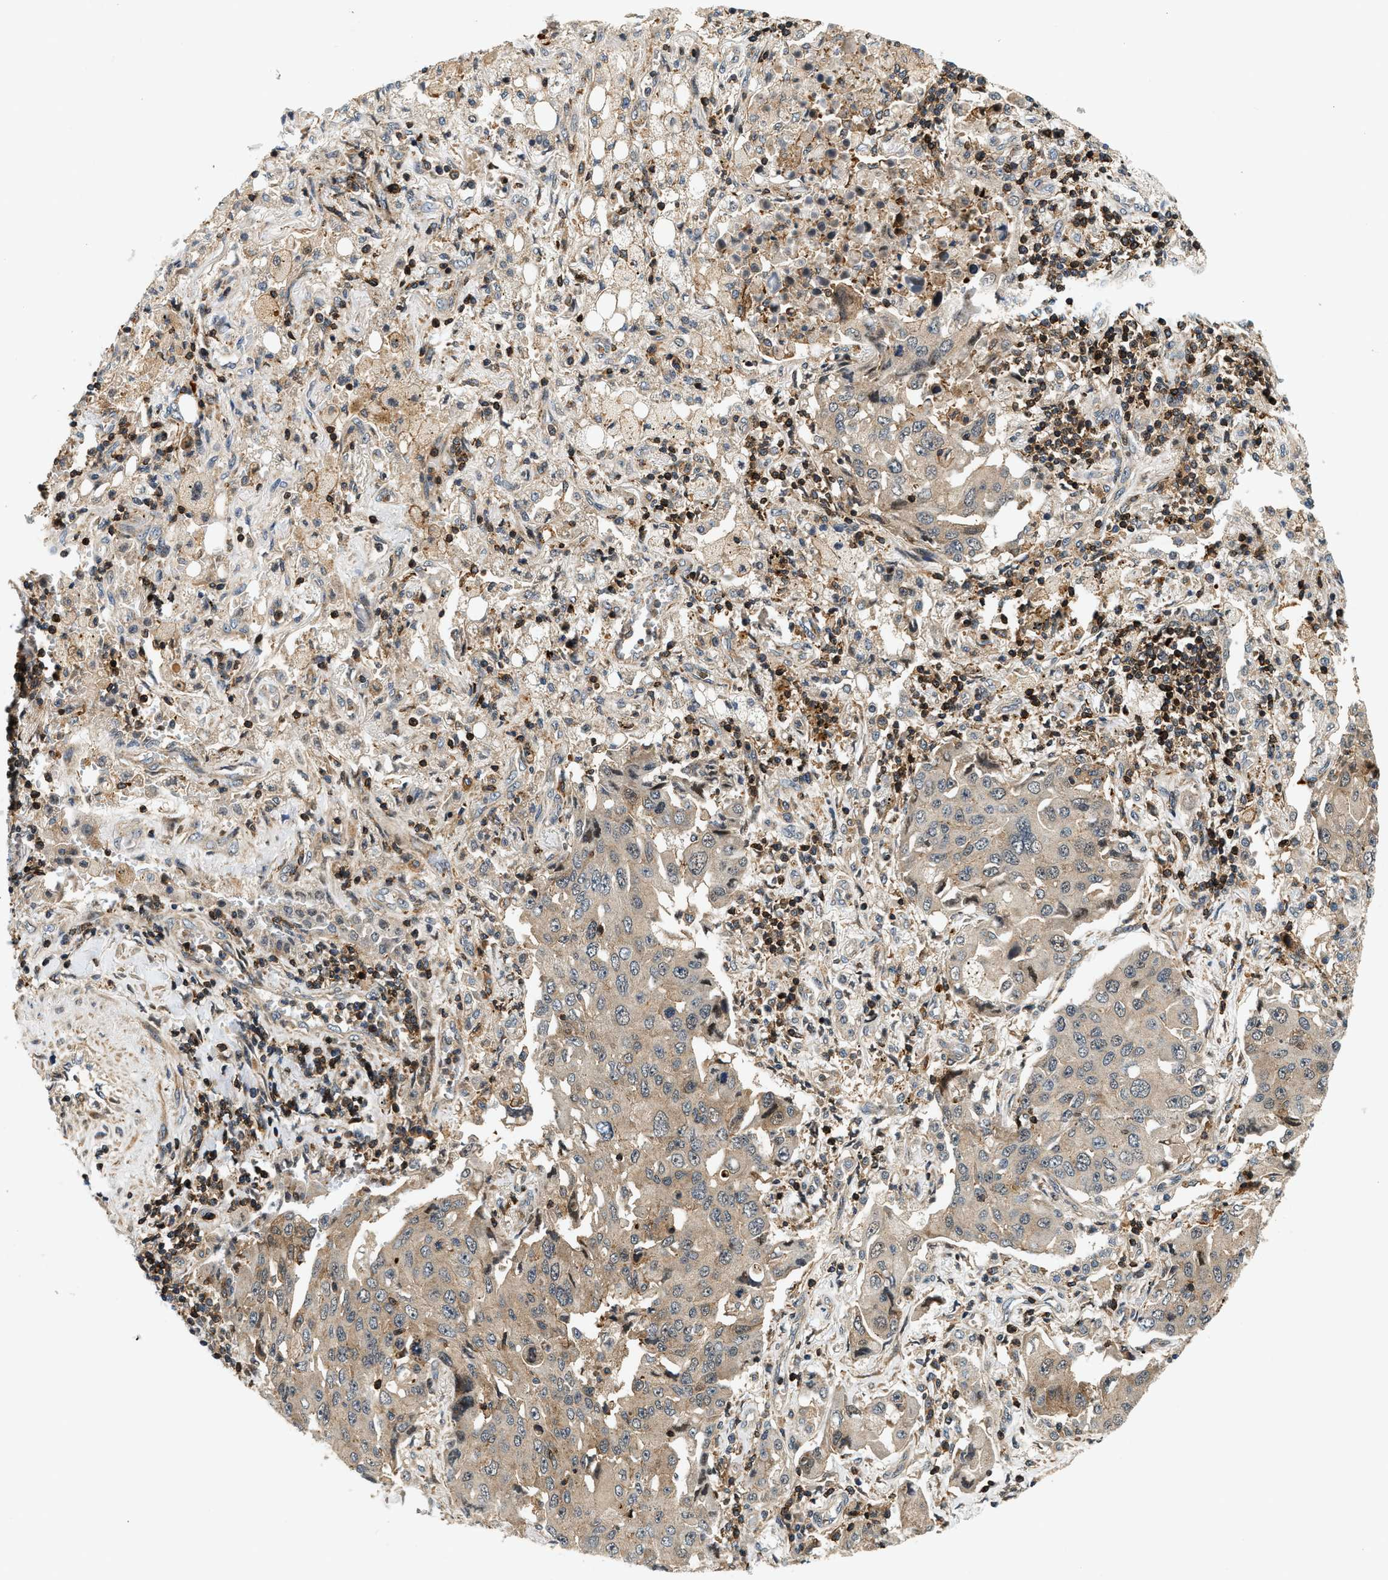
{"staining": {"intensity": "weak", "quantity": "25%-75%", "location": "cytoplasmic/membranous"}, "tissue": "lung cancer", "cell_type": "Tumor cells", "image_type": "cancer", "snomed": [{"axis": "morphology", "description": "Adenocarcinoma, NOS"}, {"axis": "topography", "description": "Lung"}], "caption": "Immunohistochemistry staining of lung cancer (adenocarcinoma), which exhibits low levels of weak cytoplasmic/membranous positivity in about 25%-75% of tumor cells indicating weak cytoplasmic/membranous protein positivity. The staining was performed using DAB (3,3'-diaminobenzidine) (brown) for protein detection and nuclei were counterstained in hematoxylin (blue).", "gene": "SAMD9", "patient": {"sex": "female", "age": 65}}